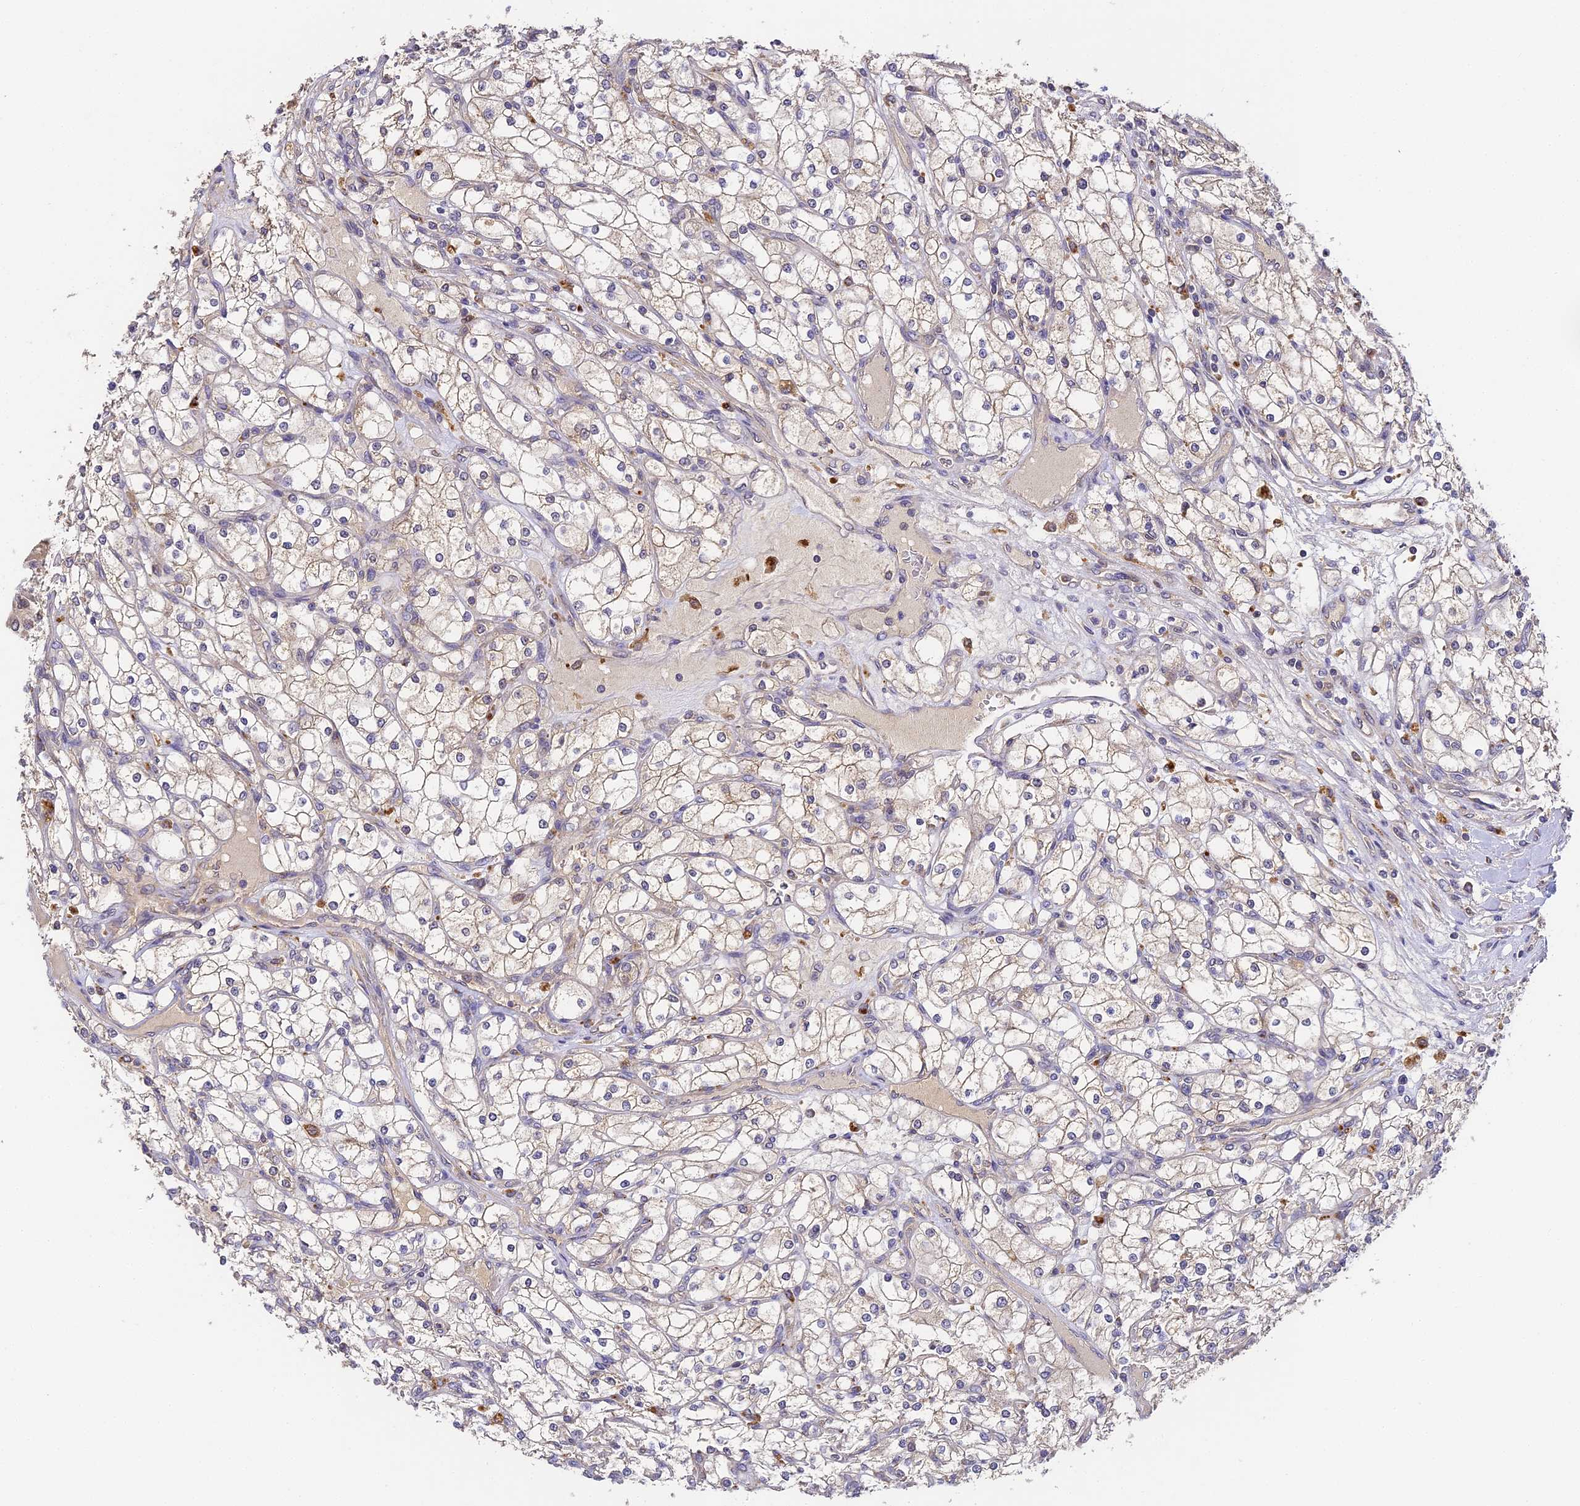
{"staining": {"intensity": "negative", "quantity": "none", "location": "none"}, "tissue": "renal cancer", "cell_type": "Tumor cells", "image_type": "cancer", "snomed": [{"axis": "morphology", "description": "Adenocarcinoma, NOS"}, {"axis": "topography", "description": "Kidney"}], "caption": "This image is of renal cancer stained with immunohistochemistry to label a protein in brown with the nuclei are counter-stained blue. There is no staining in tumor cells.", "gene": "YAE1", "patient": {"sex": "male", "age": 80}}